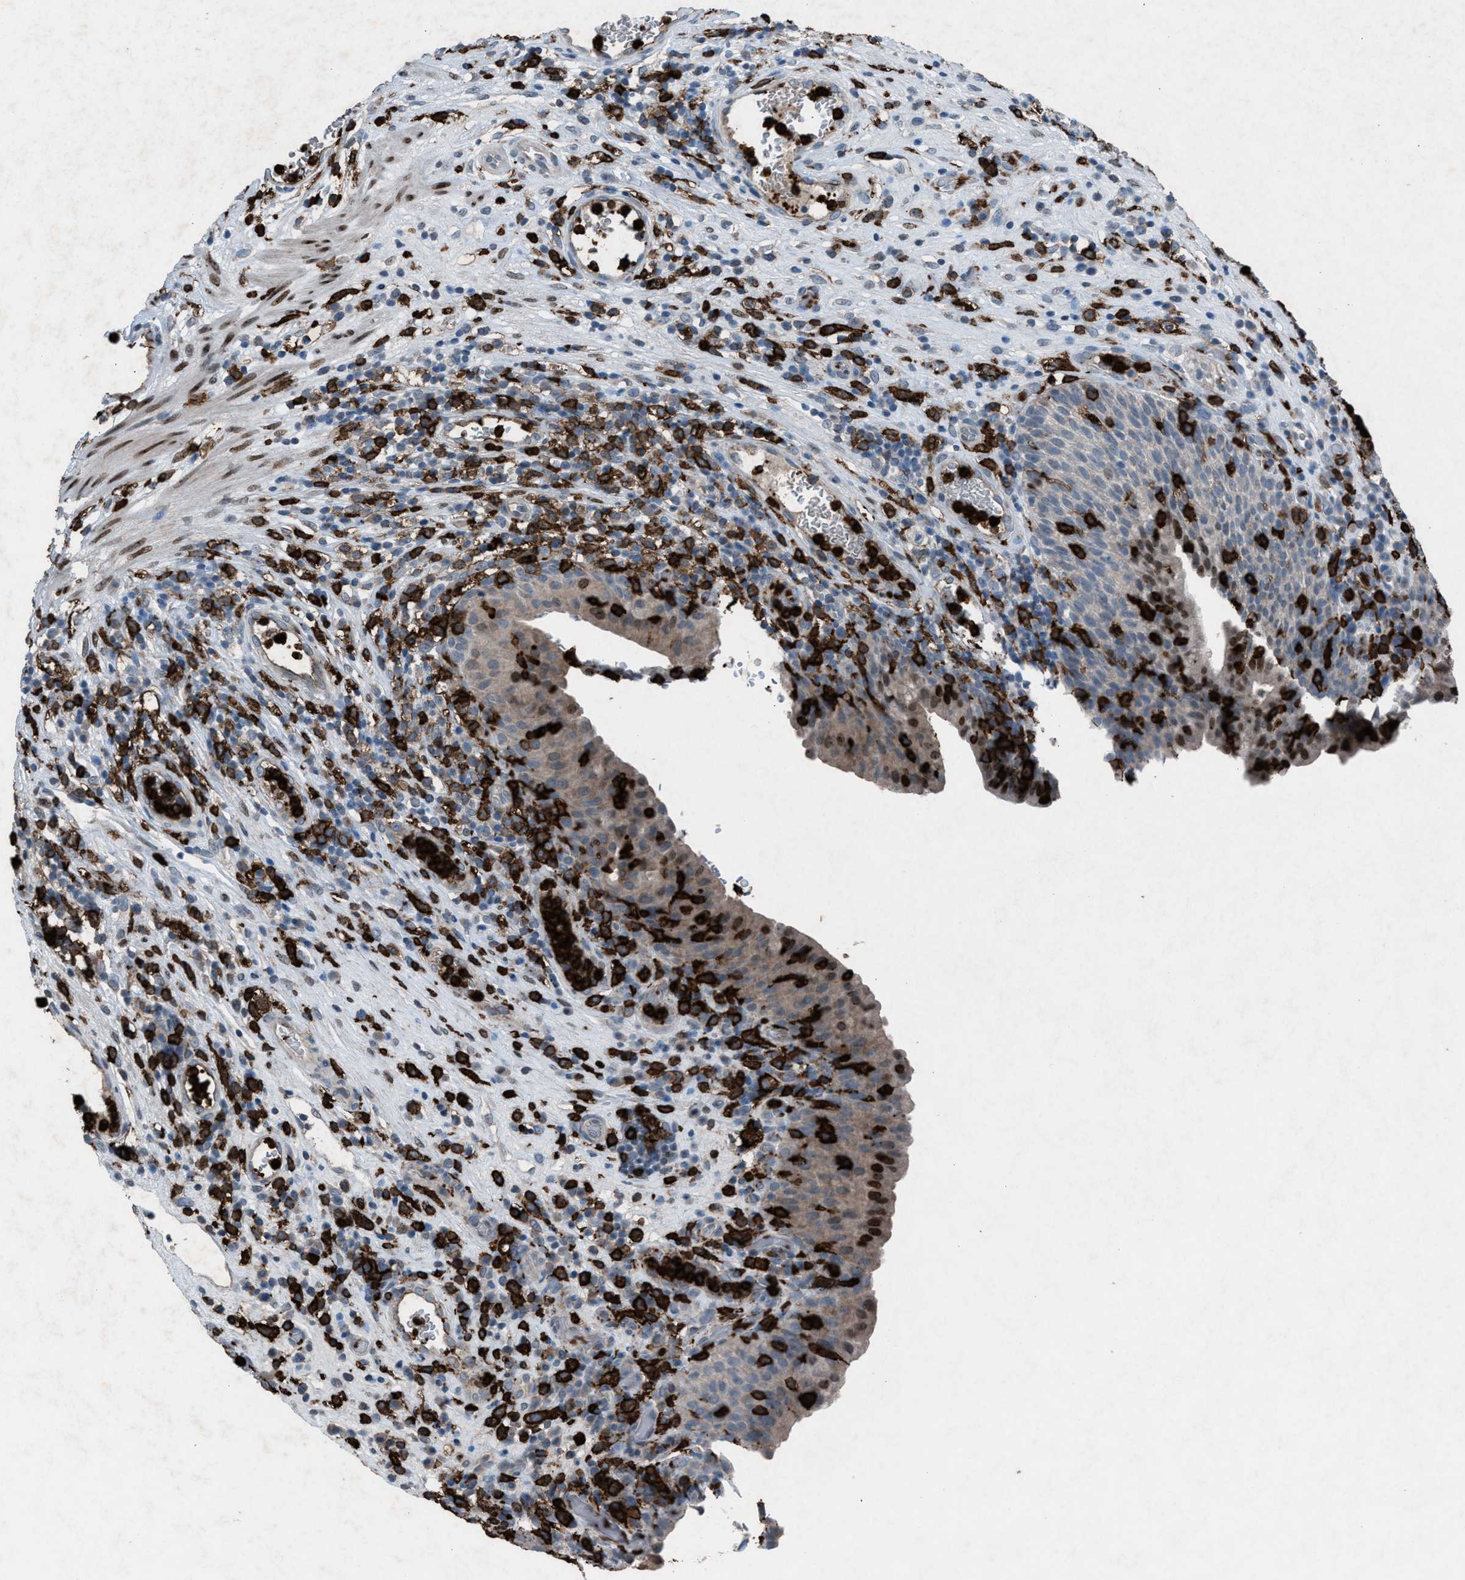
{"staining": {"intensity": "weak", "quantity": "25%-75%", "location": "cytoplasmic/membranous"}, "tissue": "urothelial cancer", "cell_type": "Tumor cells", "image_type": "cancer", "snomed": [{"axis": "morphology", "description": "Urothelial carcinoma, High grade"}, {"axis": "topography", "description": "Urinary bladder"}], "caption": "High-grade urothelial carcinoma stained for a protein demonstrates weak cytoplasmic/membranous positivity in tumor cells.", "gene": "FCER1G", "patient": {"sex": "male", "age": 74}}